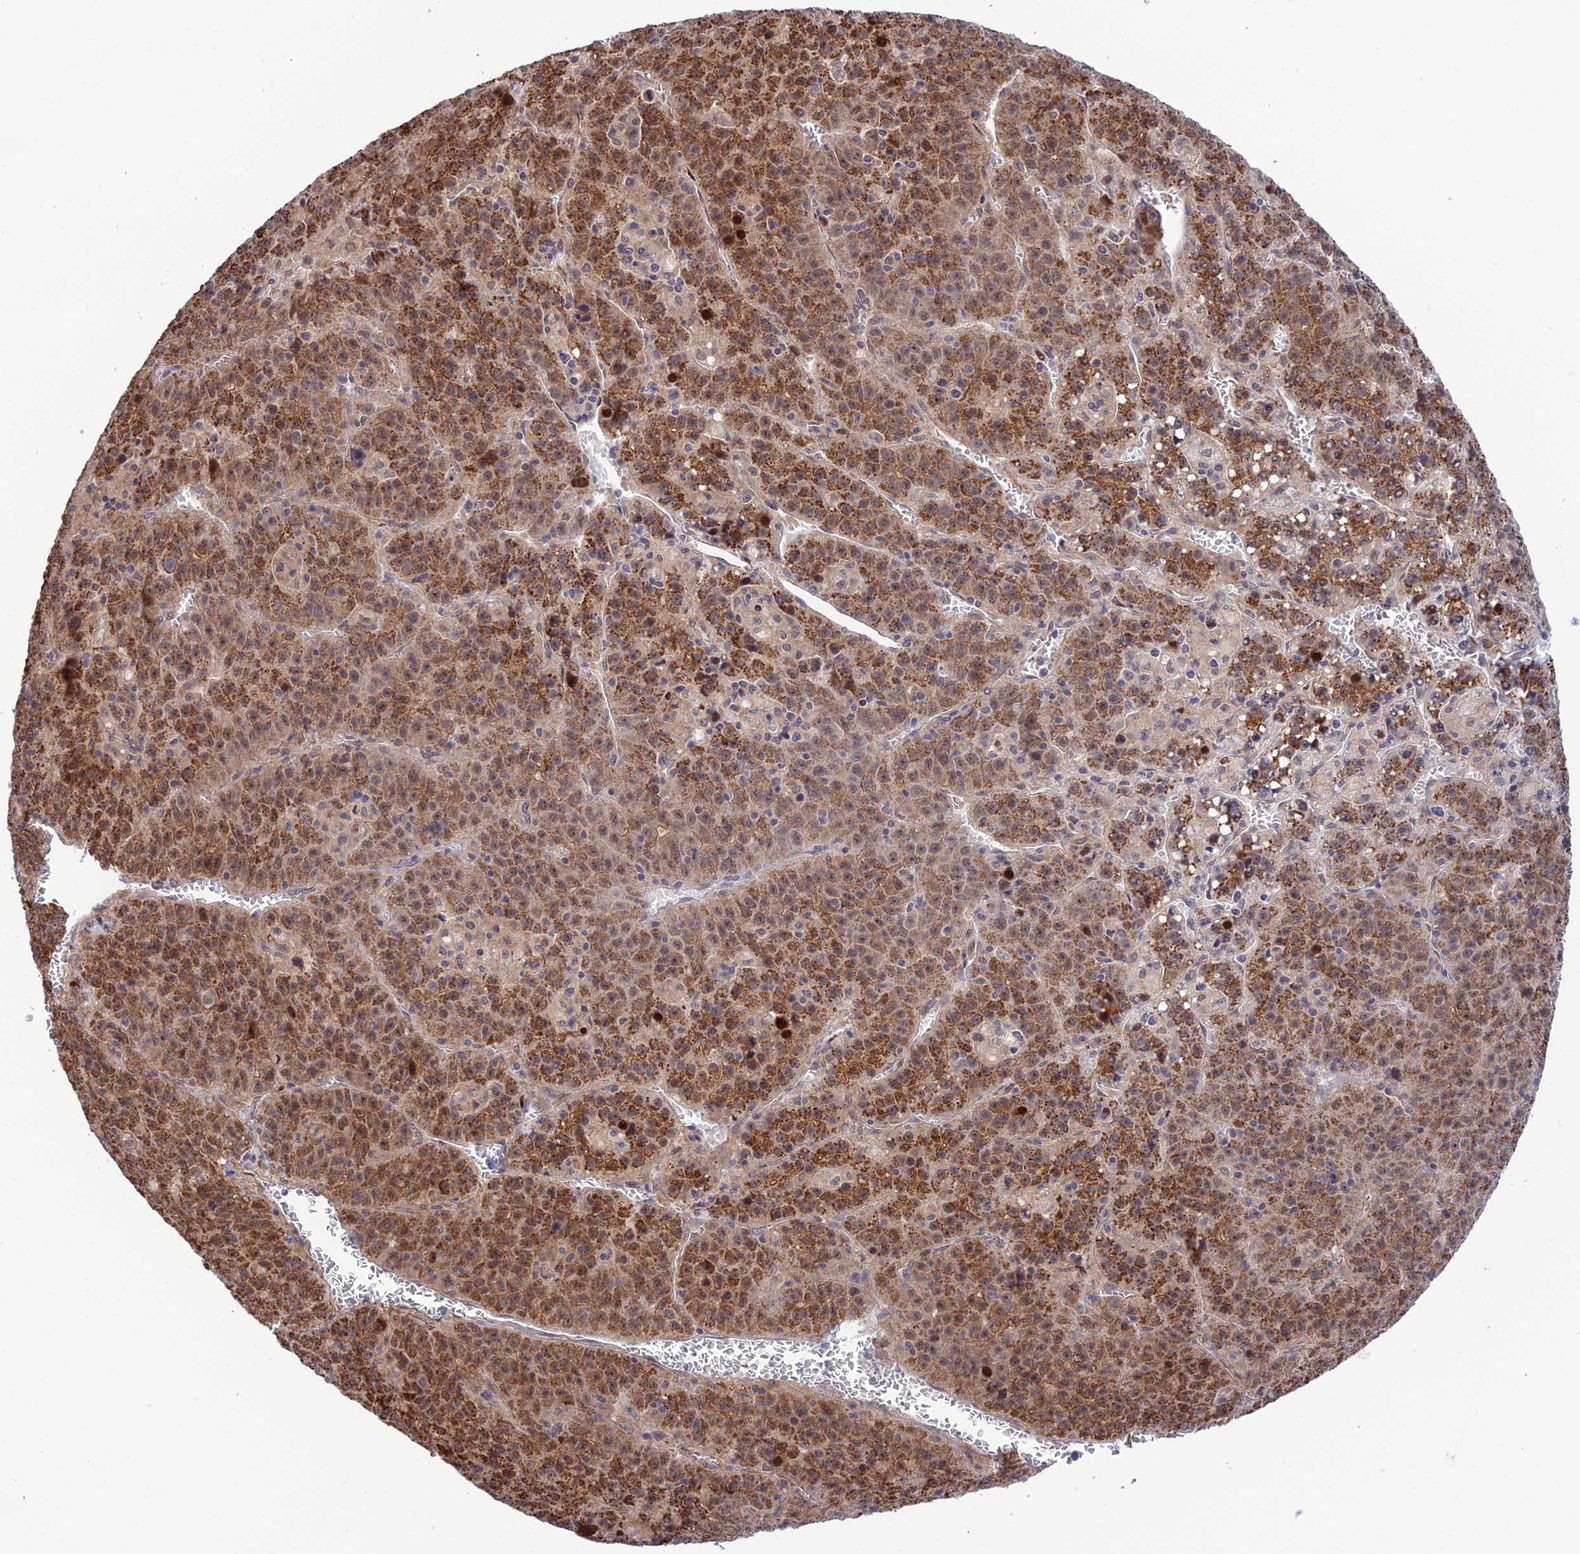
{"staining": {"intensity": "moderate", "quantity": ">75%", "location": "cytoplasmic/membranous,nuclear"}, "tissue": "liver cancer", "cell_type": "Tumor cells", "image_type": "cancer", "snomed": [{"axis": "morphology", "description": "Carcinoma, Hepatocellular, NOS"}, {"axis": "topography", "description": "Liver"}], "caption": "Liver cancer (hepatocellular carcinoma) stained for a protein reveals moderate cytoplasmic/membranous and nuclear positivity in tumor cells.", "gene": "ZNF584", "patient": {"sex": "female", "age": 53}}